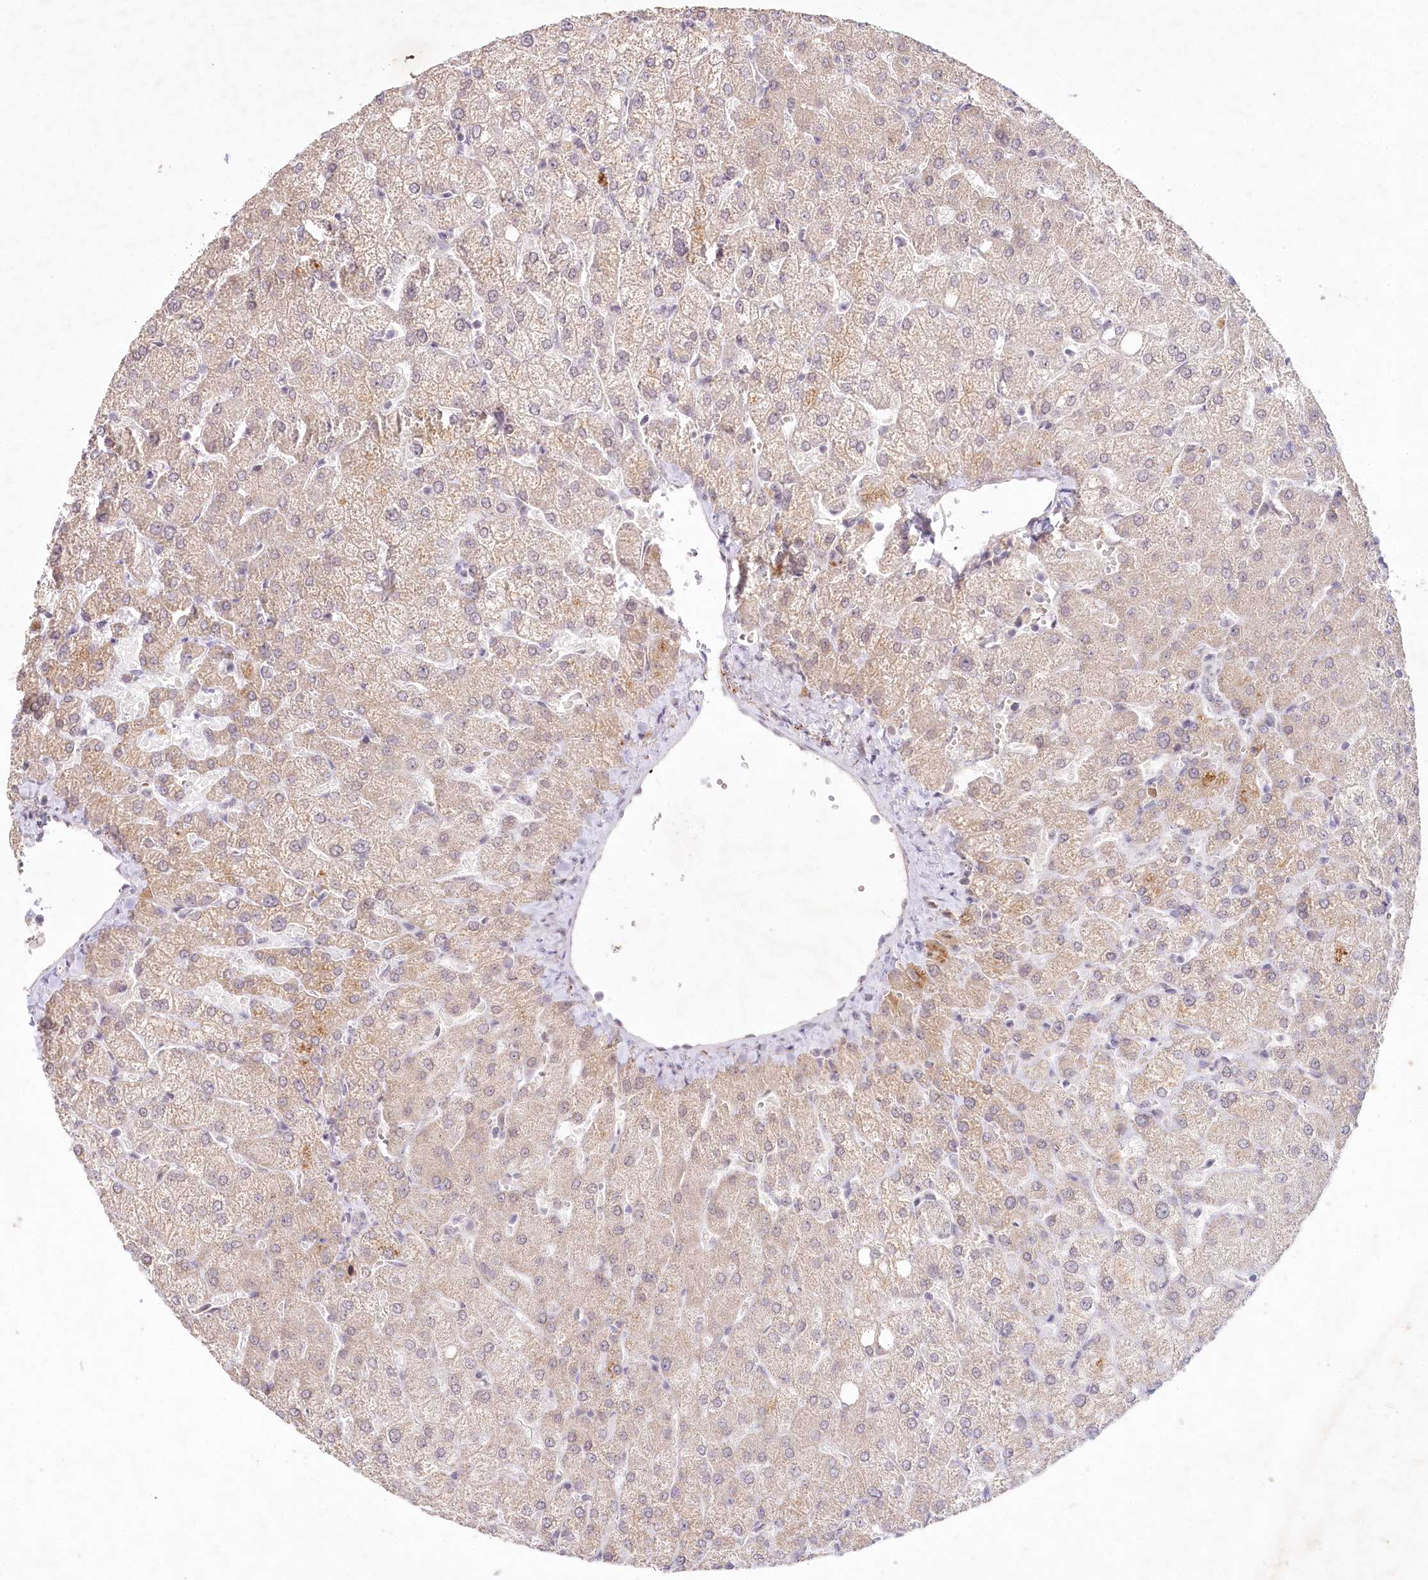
{"staining": {"intensity": "negative", "quantity": "none", "location": "none"}, "tissue": "liver", "cell_type": "Cholangiocytes", "image_type": "normal", "snomed": [{"axis": "morphology", "description": "Normal tissue, NOS"}, {"axis": "topography", "description": "Liver"}], "caption": "An immunohistochemistry photomicrograph of unremarkable liver is shown. There is no staining in cholangiocytes of liver.", "gene": "AMTN", "patient": {"sex": "female", "age": 54}}